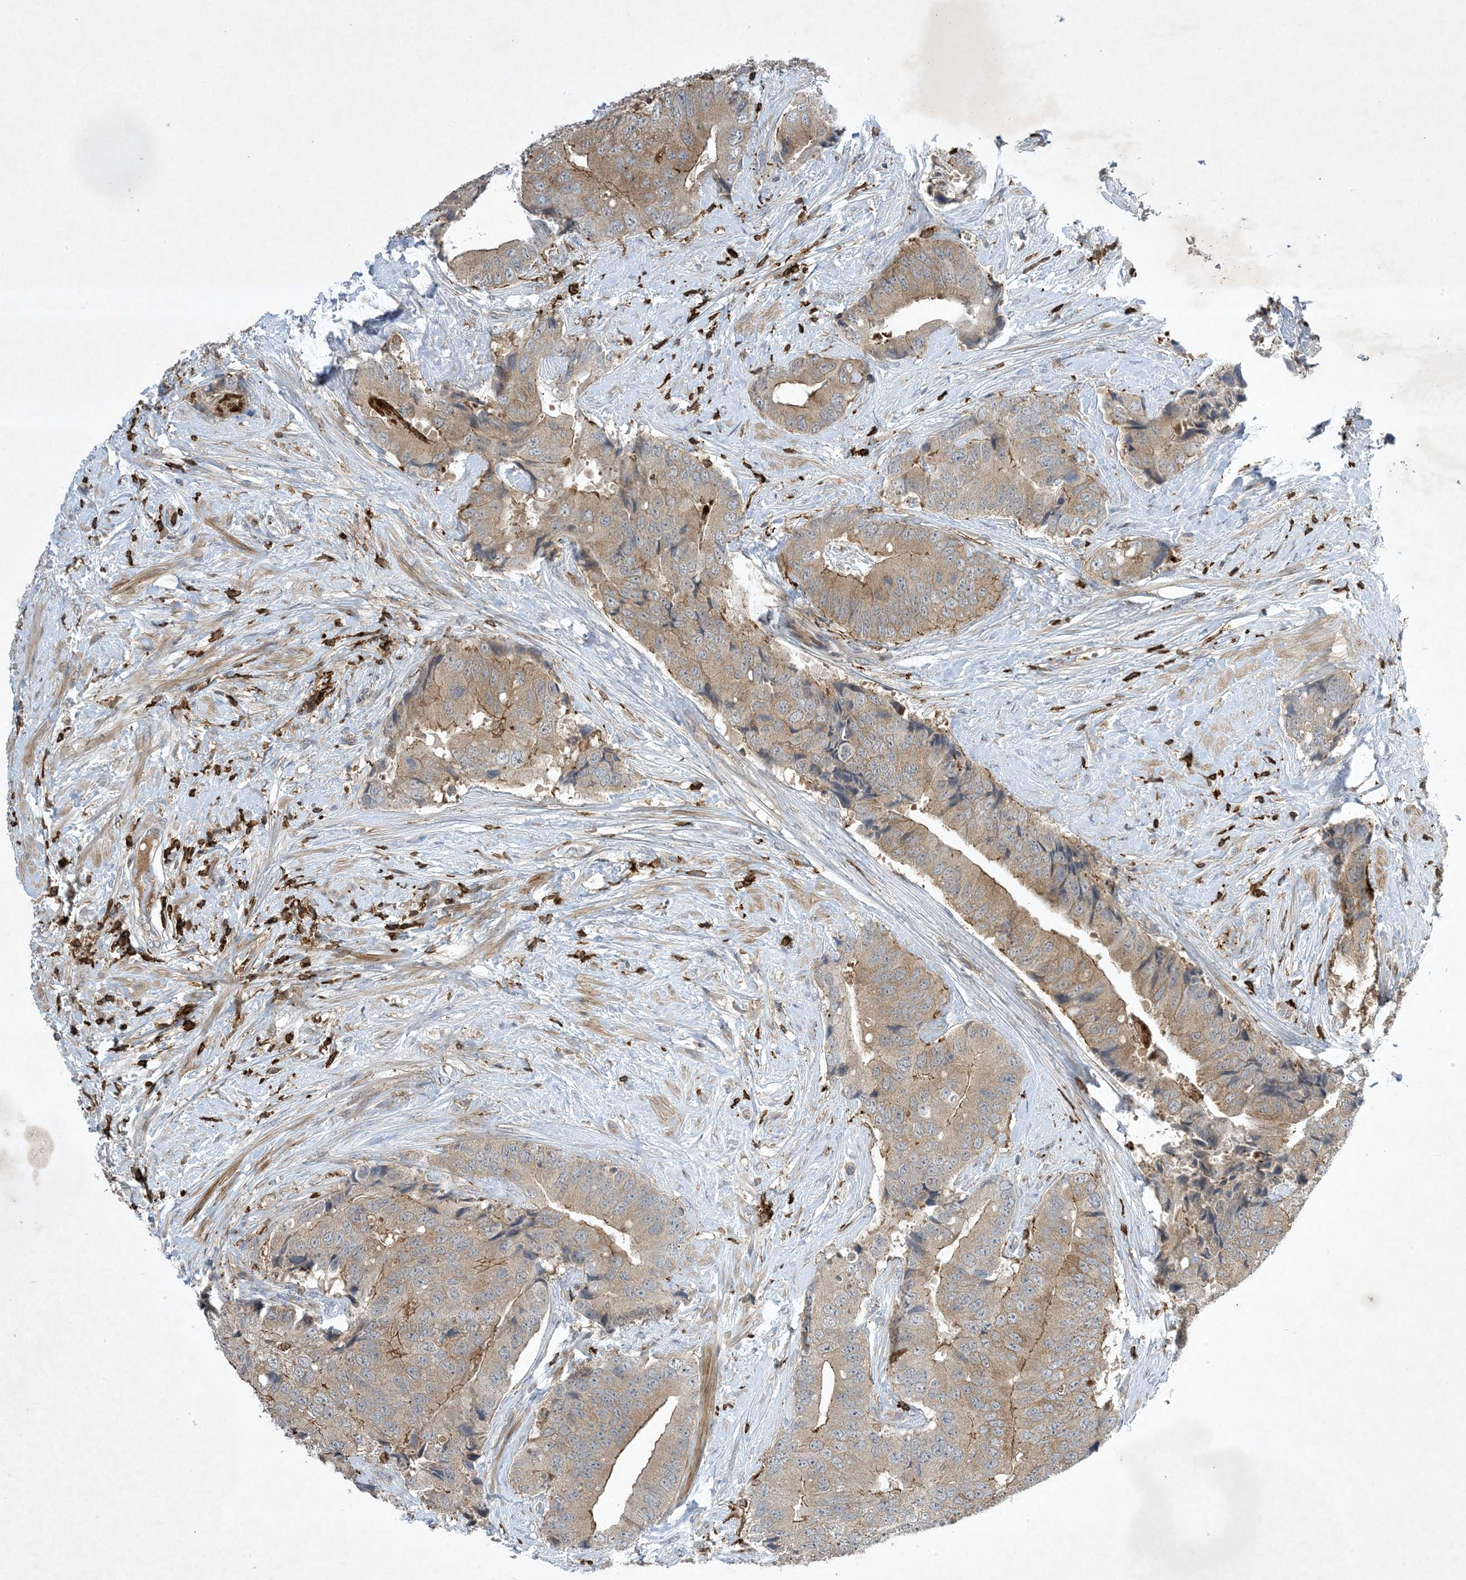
{"staining": {"intensity": "weak", "quantity": "25%-75%", "location": "cytoplasmic/membranous"}, "tissue": "prostate cancer", "cell_type": "Tumor cells", "image_type": "cancer", "snomed": [{"axis": "morphology", "description": "Adenocarcinoma, High grade"}, {"axis": "topography", "description": "Prostate"}], "caption": "Immunohistochemical staining of prostate high-grade adenocarcinoma exhibits weak cytoplasmic/membranous protein expression in about 25%-75% of tumor cells.", "gene": "AK9", "patient": {"sex": "male", "age": 70}}